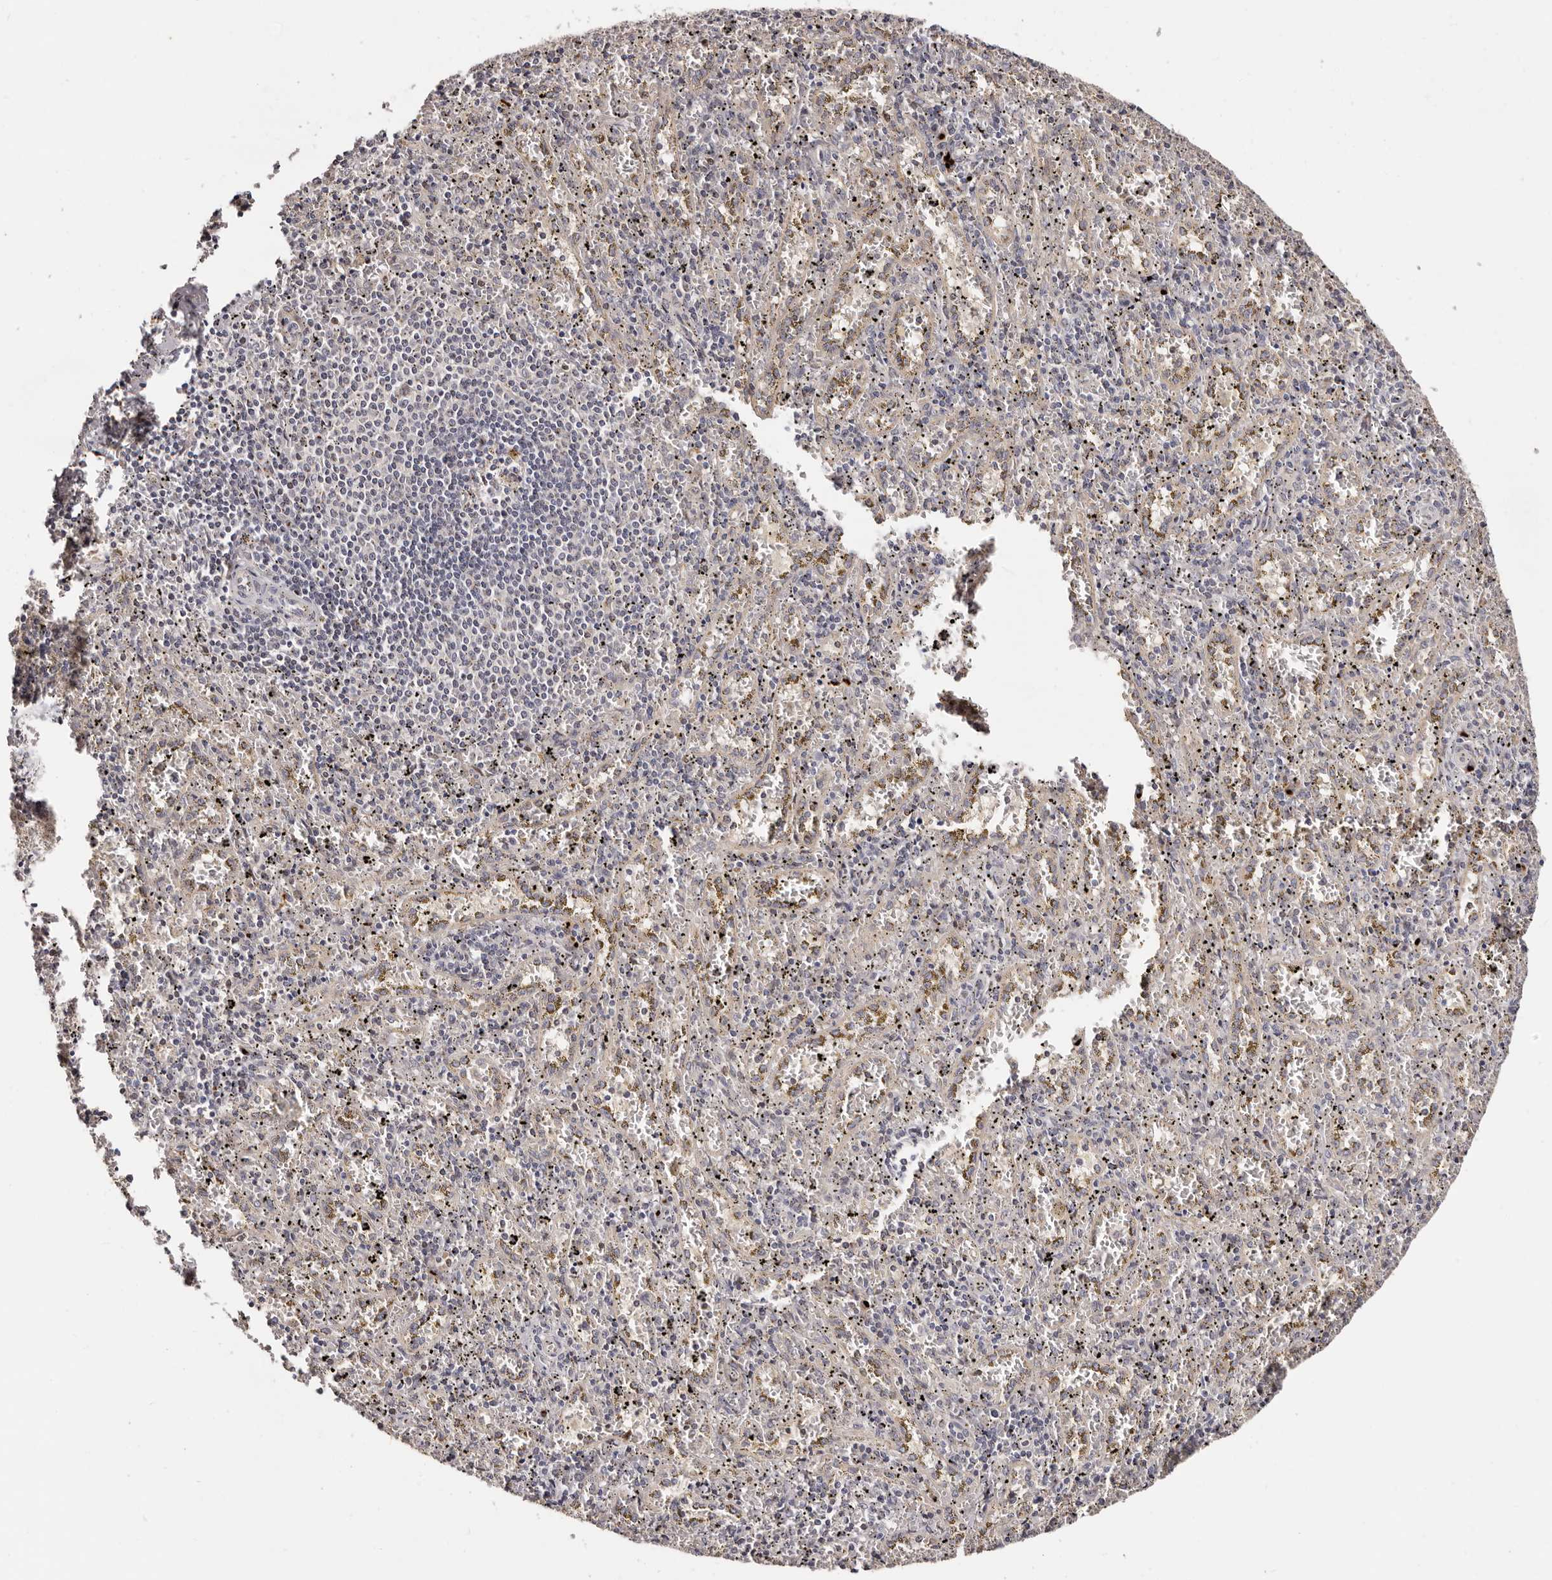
{"staining": {"intensity": "negative", "quantity": "none", "location": "none"}, "tissue": "spleen", "cell_type": "Cells in red pulp", "image_type": "normal", "snomed": [{"axis": "morphology", "description": "Normal tissue, NOS"}, {"axis": "topography", "description": "Spleen"}], "caption": "A high-resolution image shows immunohistochemistry (IHC) staining of benign spleen, which shows no significant expression in cells in red pulp. (DAB IHC with hematoxylin counter stain).", "gene": "DACT2", "patient": {"sex": "male", "age": 11}}